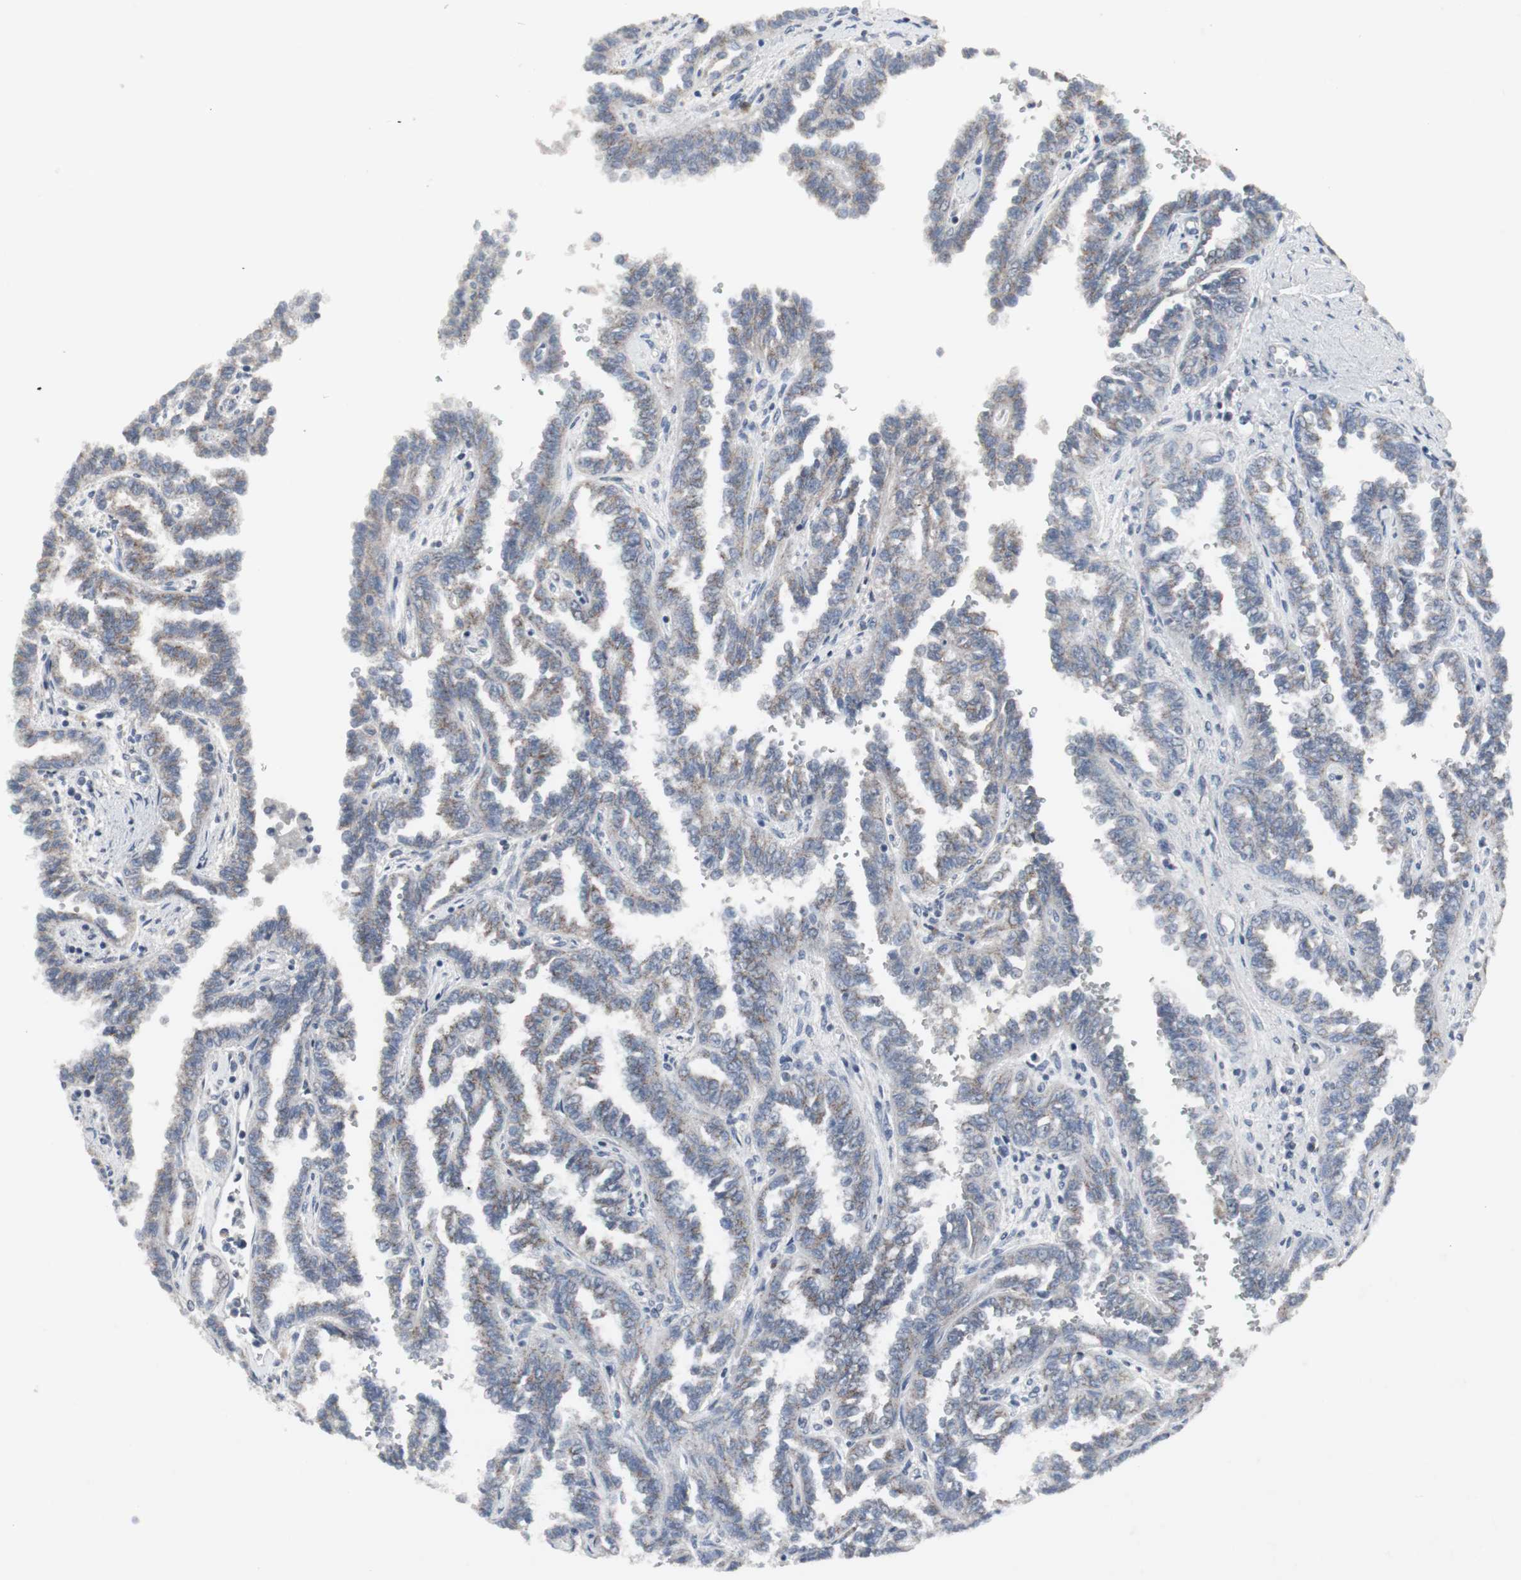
{"staining": {"intensity": "moderate", "quantity": "25%-75%", "location": "cytoplasmic/membranous"}, "tissue": "renal cancer", "cell_type": "Tumor cells", "image_type": "cancer", "snomed": [{"axis": "morphology", "description": "Inflammation, NOS"}, {"axis": "morphology", "description": "Adenocarcinoma, NOS"}, {"axis": "topography", "description": "Kidney"}], "caption": "Immunohistochemistry (DAB (3,3'-diaminobenzidine)) staining of renal cancer (adenocarcinoma) exhibits moderate cytoplasmic/membranous protein expression in about 25%-75% of tumor cells. (Stains: DAB (3,3'-diaminobenzidine) in brown, nuclei in blue, Microscopy: brightfield microscopy at high magnification).", "gene": "ACAA1", "patient": {"sex": "male", "age": 68}}